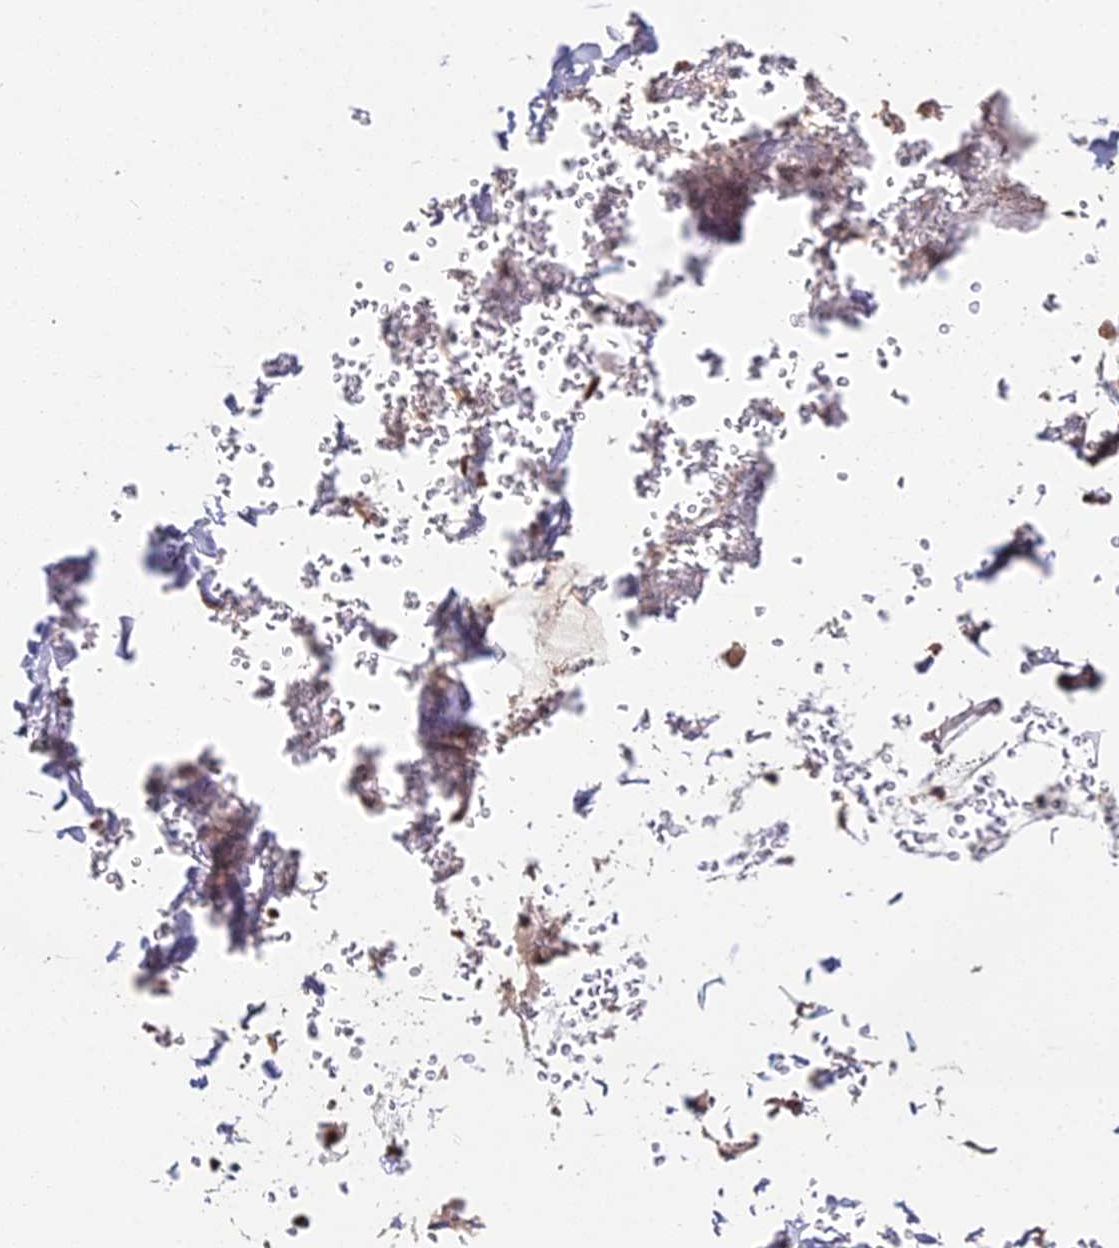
{"staining": {"intensity": "moderate", "quantity": ">75%", "location": "nuclear"}, "tissue": "adipose tissue", "cell_type": "Adipocytes", "image_type": "normal", "snomed": [{"axis": "morphology", "description": "Normal tissue, NOS"}, {"axis": "topography", "description": "Cartilage tissue"}], "caption": "Protein expression analysis of unremarkable adipose tissue reveals moderate nuclear positivity in approximately >75% of adipocytes.", "gene": "RBMS2", "patient": {"sex": "female", "age": 63}}